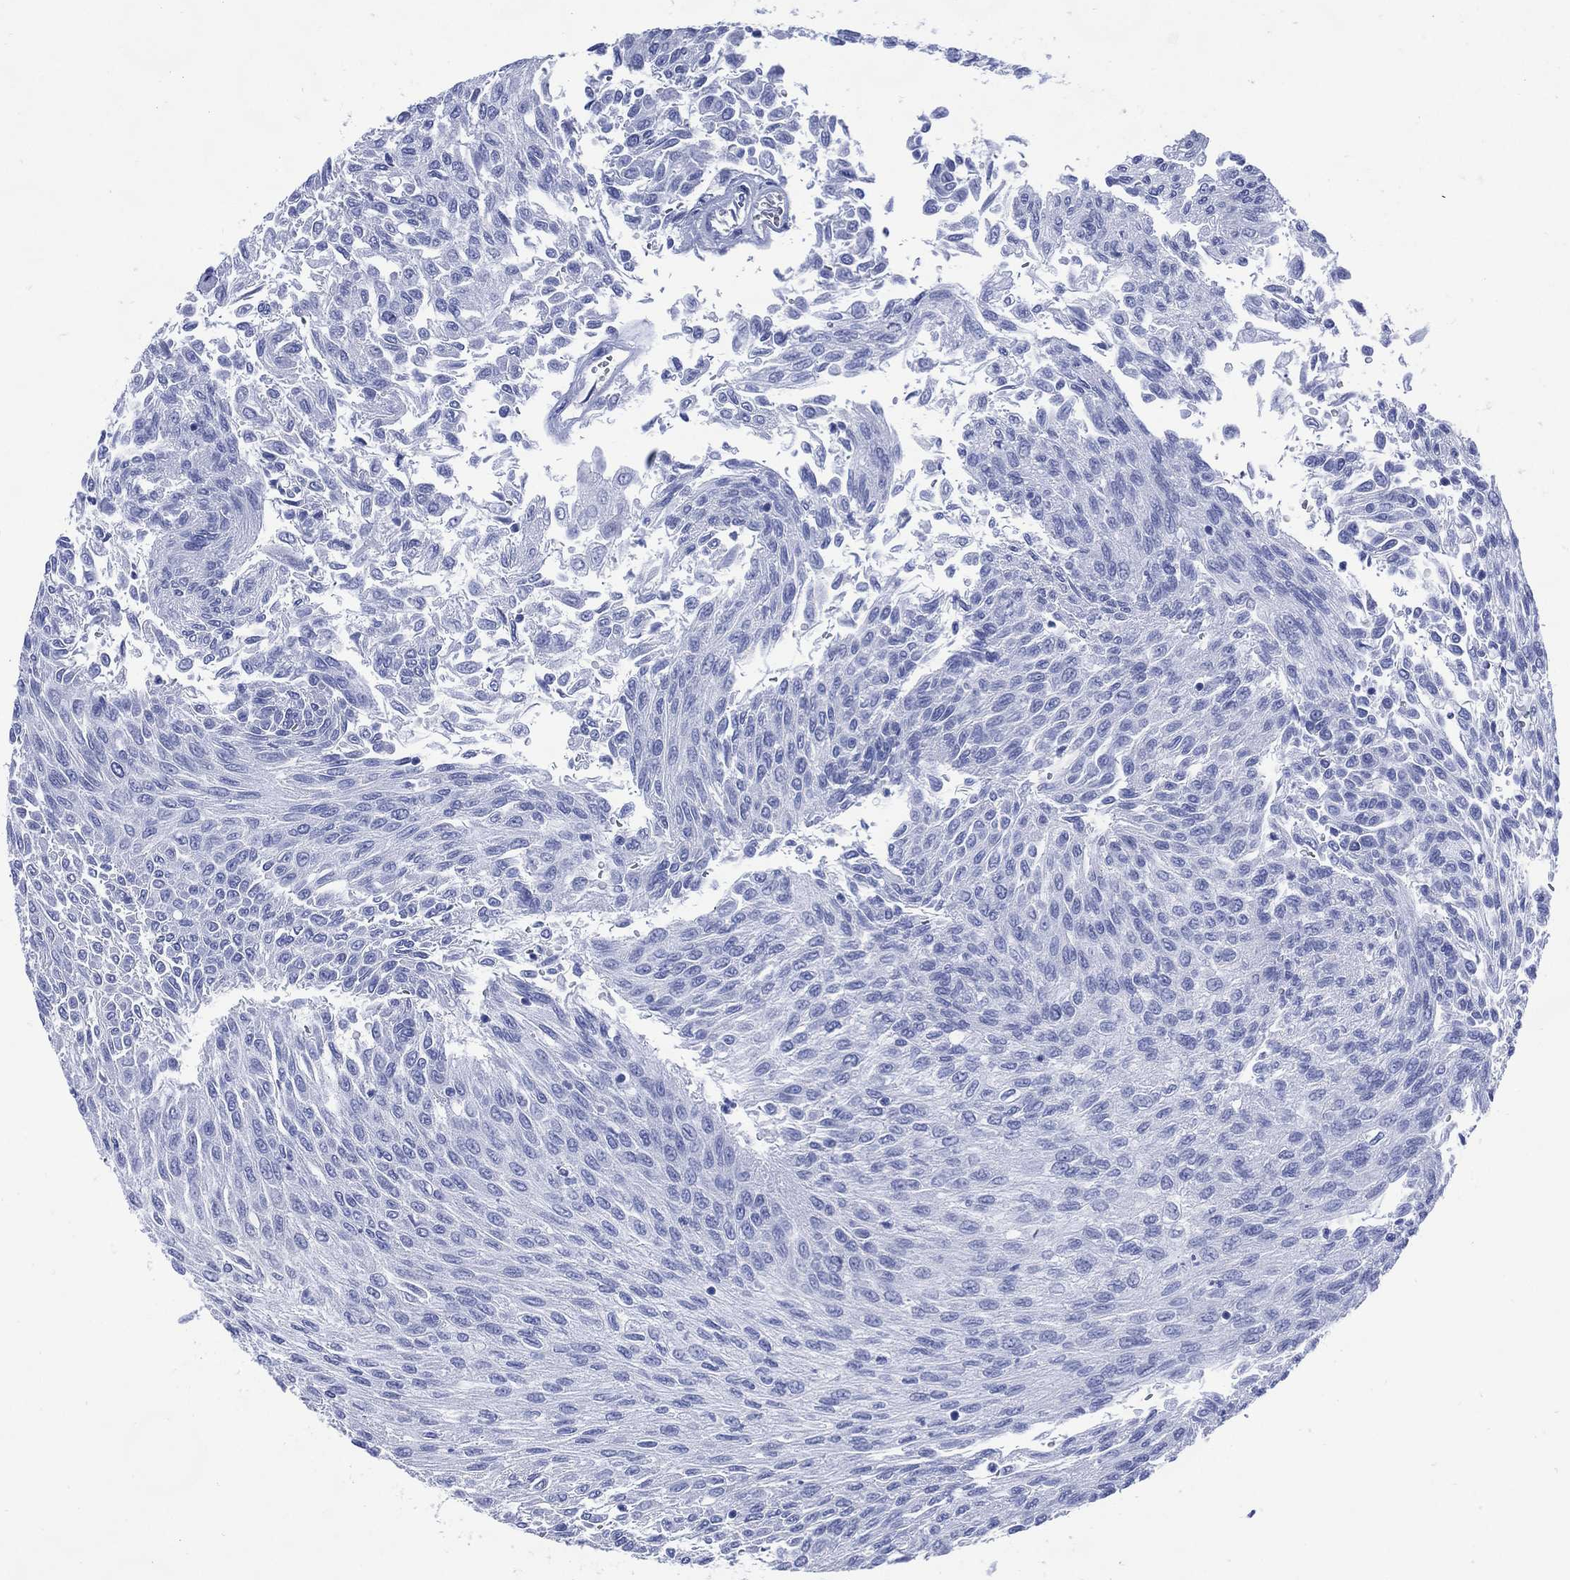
{"staining": {"intensity": "negative", "quantity": "none", "location": "none"}, "tissue": "urothelial cancer", "cell_type": "Tumor cells", "image_type": "cancer", "snomed": [{"axis": "morphology", "description": "Urothelial carcinoma, Low grade"}, {"axis": "topography", "description": "Urinary bladder"}], "caption": "Tumor cells show no significant protein staining in urothelial cancer. (DAB immunohistochemistry (IHC), high magnification).", "gene": "SHCBP1L", "patient": {"sex": "male", "age": 78}}